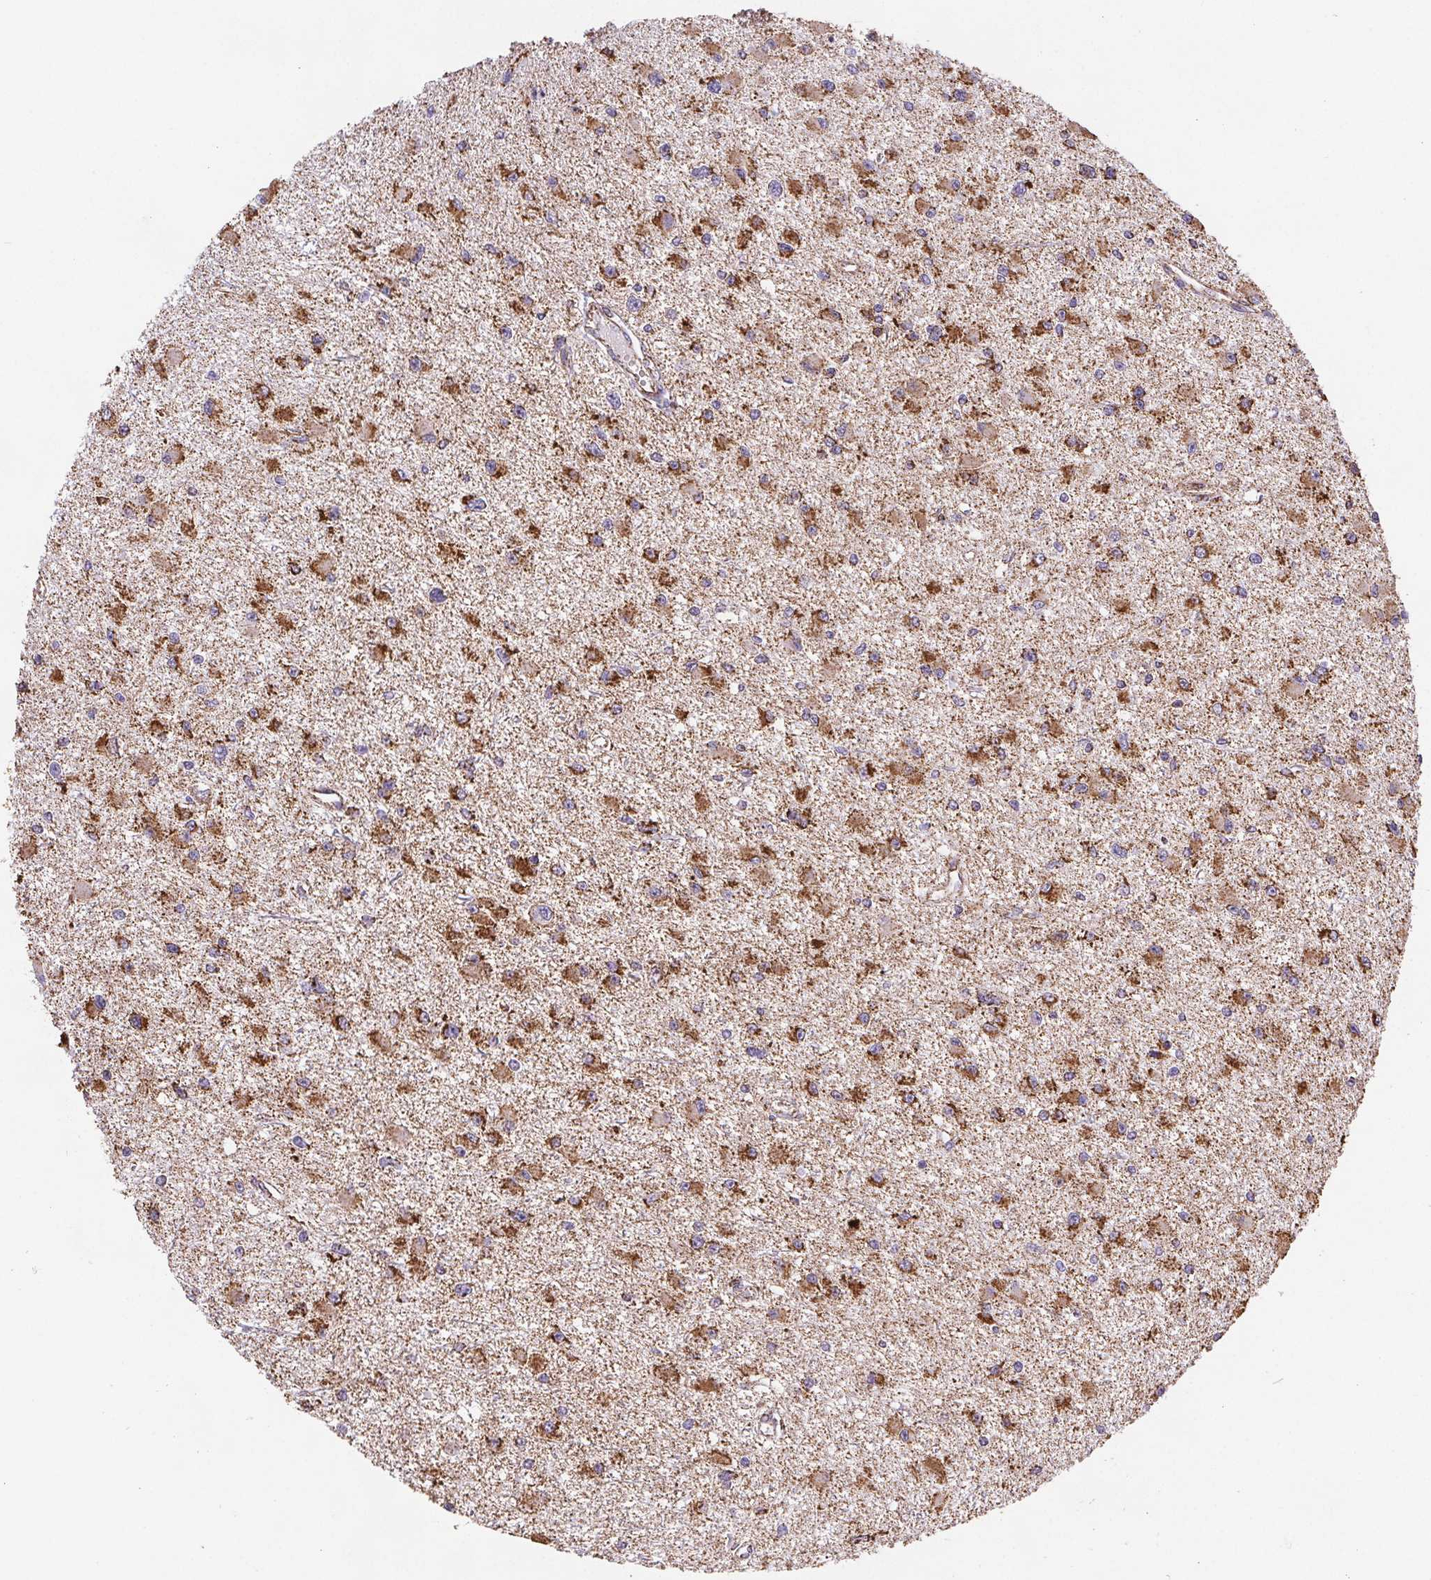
{"staining": {"intensity": "strong", "quantity": ">75%", "location": "cytoplasmic/membranous"}, "tissue": "glioma", "cell_type": "Tumor cells", "image_type": "cancer", "snomed": [{"axis": "morphology", "description": "Glioma, malignant, High grade"}, {"axis": "topography", "description": "Brain"}], "caption": "Immunohistochemistry (IHC) of human glioma shows high levels of strong cytoplasmic/membranous positivity in about >75% of tumor cells.", "gene": "NIPSNAP2", "patient": {"sex": "male", "age": 54}}